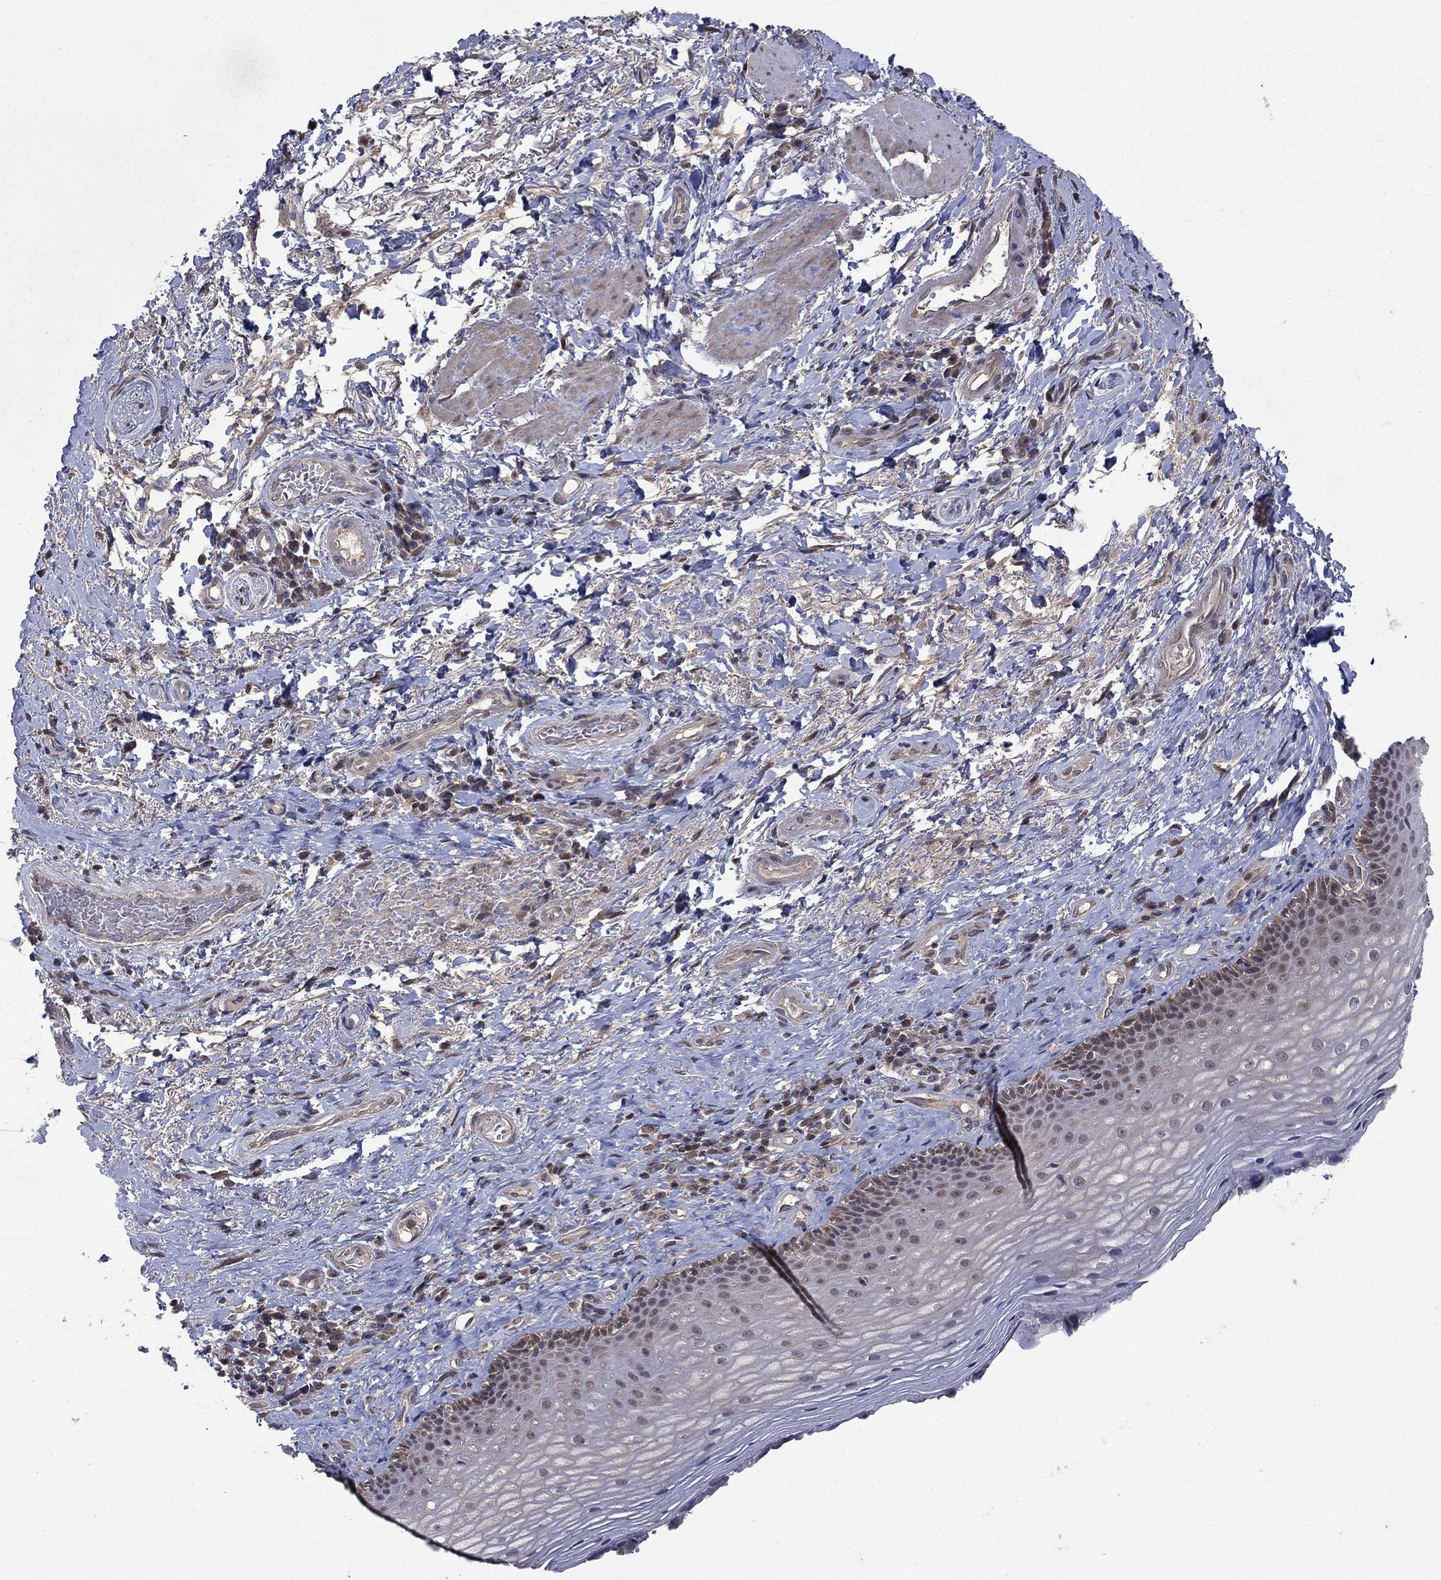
{"staining": {"intensity": "moderate", "quantity": "<25%", "location": "nuclear"}, "tissue": "skin", "cell_type": "Epidermal cells", "image_type": "normal", "snomed": [{"axis": "morphology", "description": "Normal tissue, NOS"}, {"axis": "morphology", "description": "Adenocarcinoma, NOS"}, {"axis": "topography", "description": "Rectum"}, {"axis": "topography", "description": "Anal"}], "caption": "Immunohistochemistry image of benign skin: human skin stained using IHC displays low levels of moderate protein expression localized specifically in the nuclear of epidermal cells, appearing as a nuclear brown color.", "gene": "IAH1", "patient": {"sex": "female", "age": 68}}